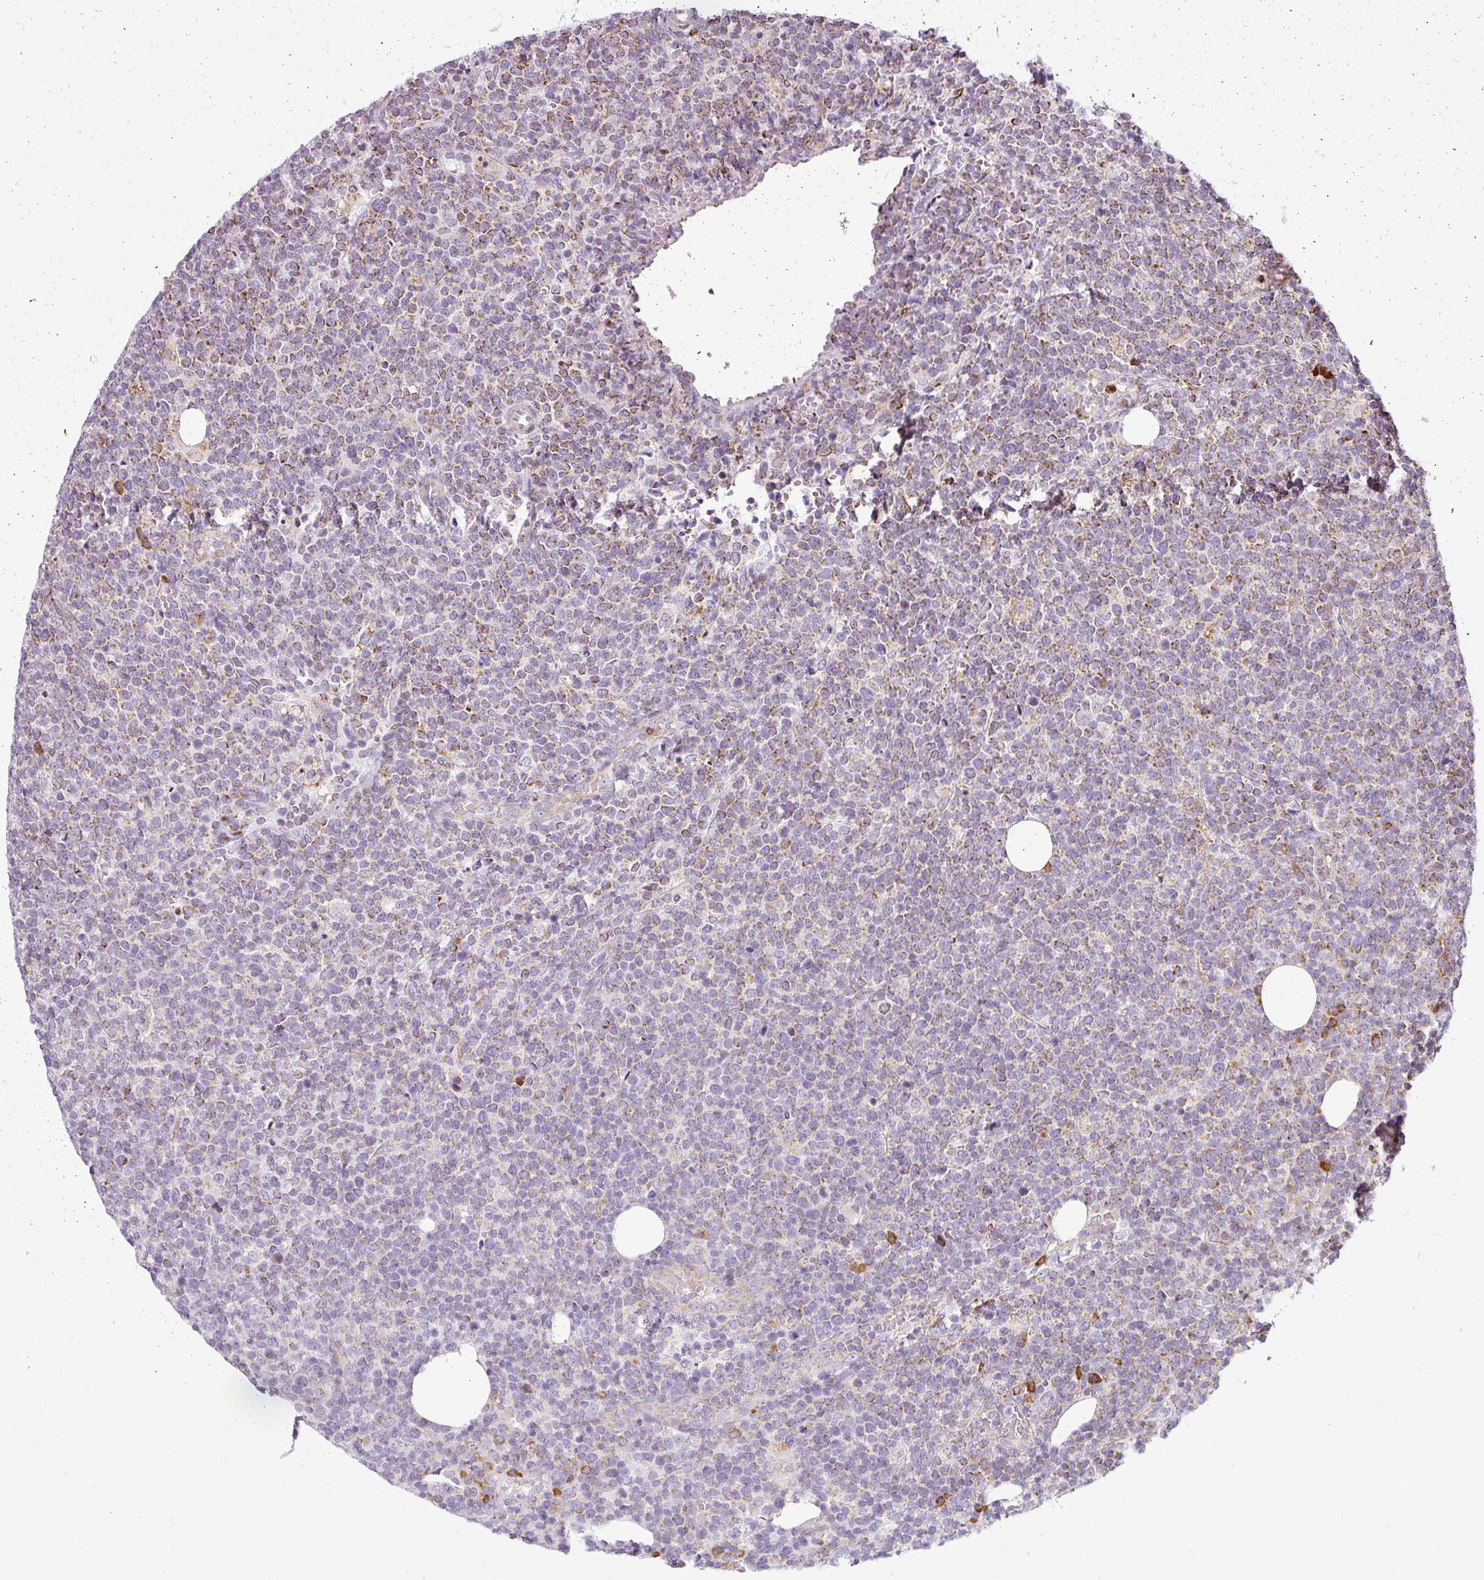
{"staining": {"intensity": "weak", "quantity": "<25%", "location": "cytoplasmic/membranous"}, "tissue": "lymphoma", "cell_type": "Tumor cells", "image_type": "cancer", "snomed": [{"axis": "morphology", "description": "Malignant lymphoma, non-Hodgkin's type, High grade"}, {"axis": "topography", "description": "Lymph node"}], "caption": "A photomicrograph of human lymphoma is negative for staining in tumor cells. (Brightfield microscopy of DAB (3,3'-diaminobenzidine) IHC at high magnification).", "gene": "ANKRD18A", "patient": {"sex": "male", "age": 61}}